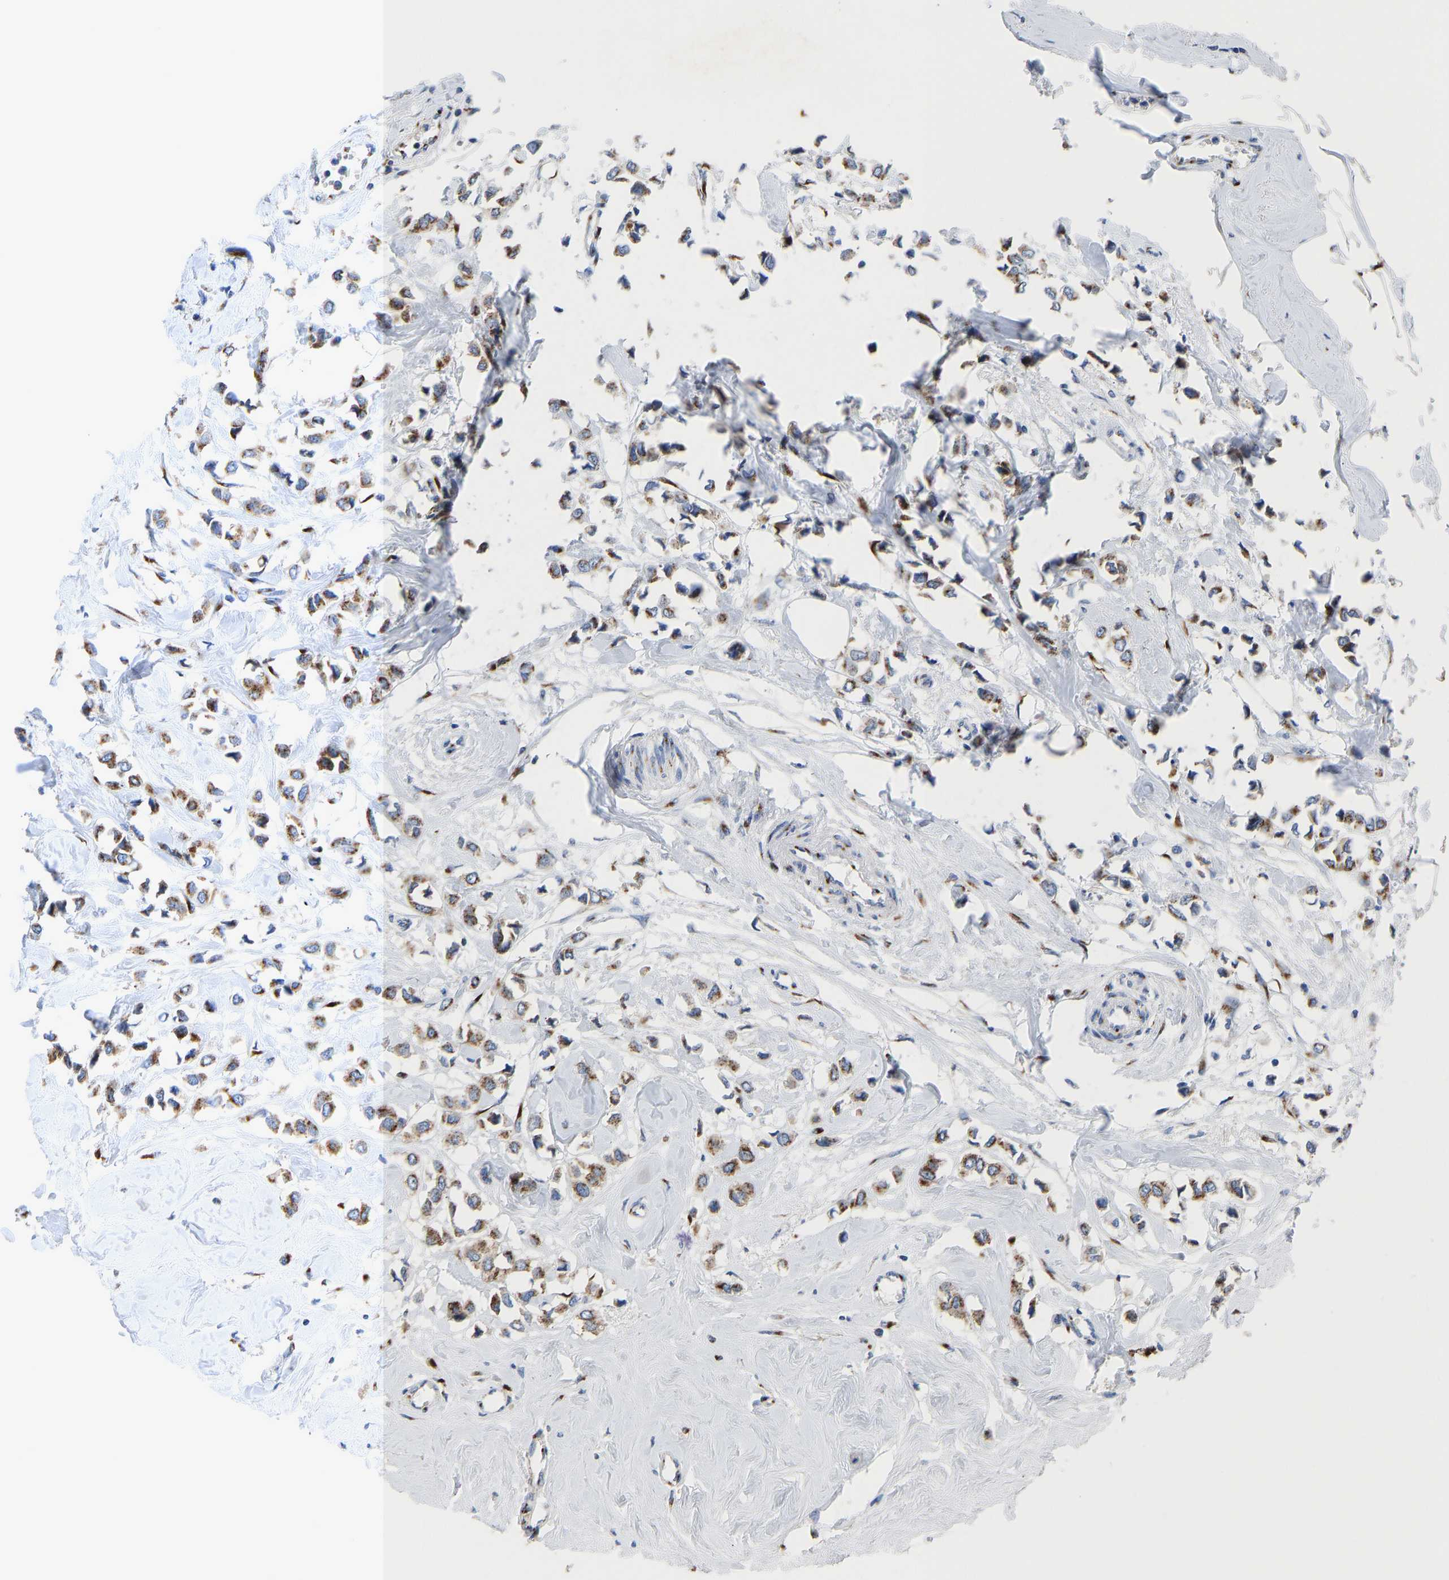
{"staining": {"intensity": "moderate", "quantity": ">75%", "location": "cytoplasmic/membranous"}, "tissue": "breast cancer", "cell_type": "Tumor cells", "image_type": "cancer", "snomed": [{"axis": "morphology", "description": "Lobular carcinoma"}, {"axis": "topography", "description": "Breast"}], "caption": "High-power microscopy captured an immunohistochemistry image of breast cancer (lobular carcinoma), revealing moderate cytoplasmic/membranous expression in approximately >75% of tumor cells. The staining was performed using DAB, with brown indicating positive protein expression. Nuclei are stained blue with hematoxylin.", "gene": "TMEM87A", "patient": {"sex": "female", "age": 51}}